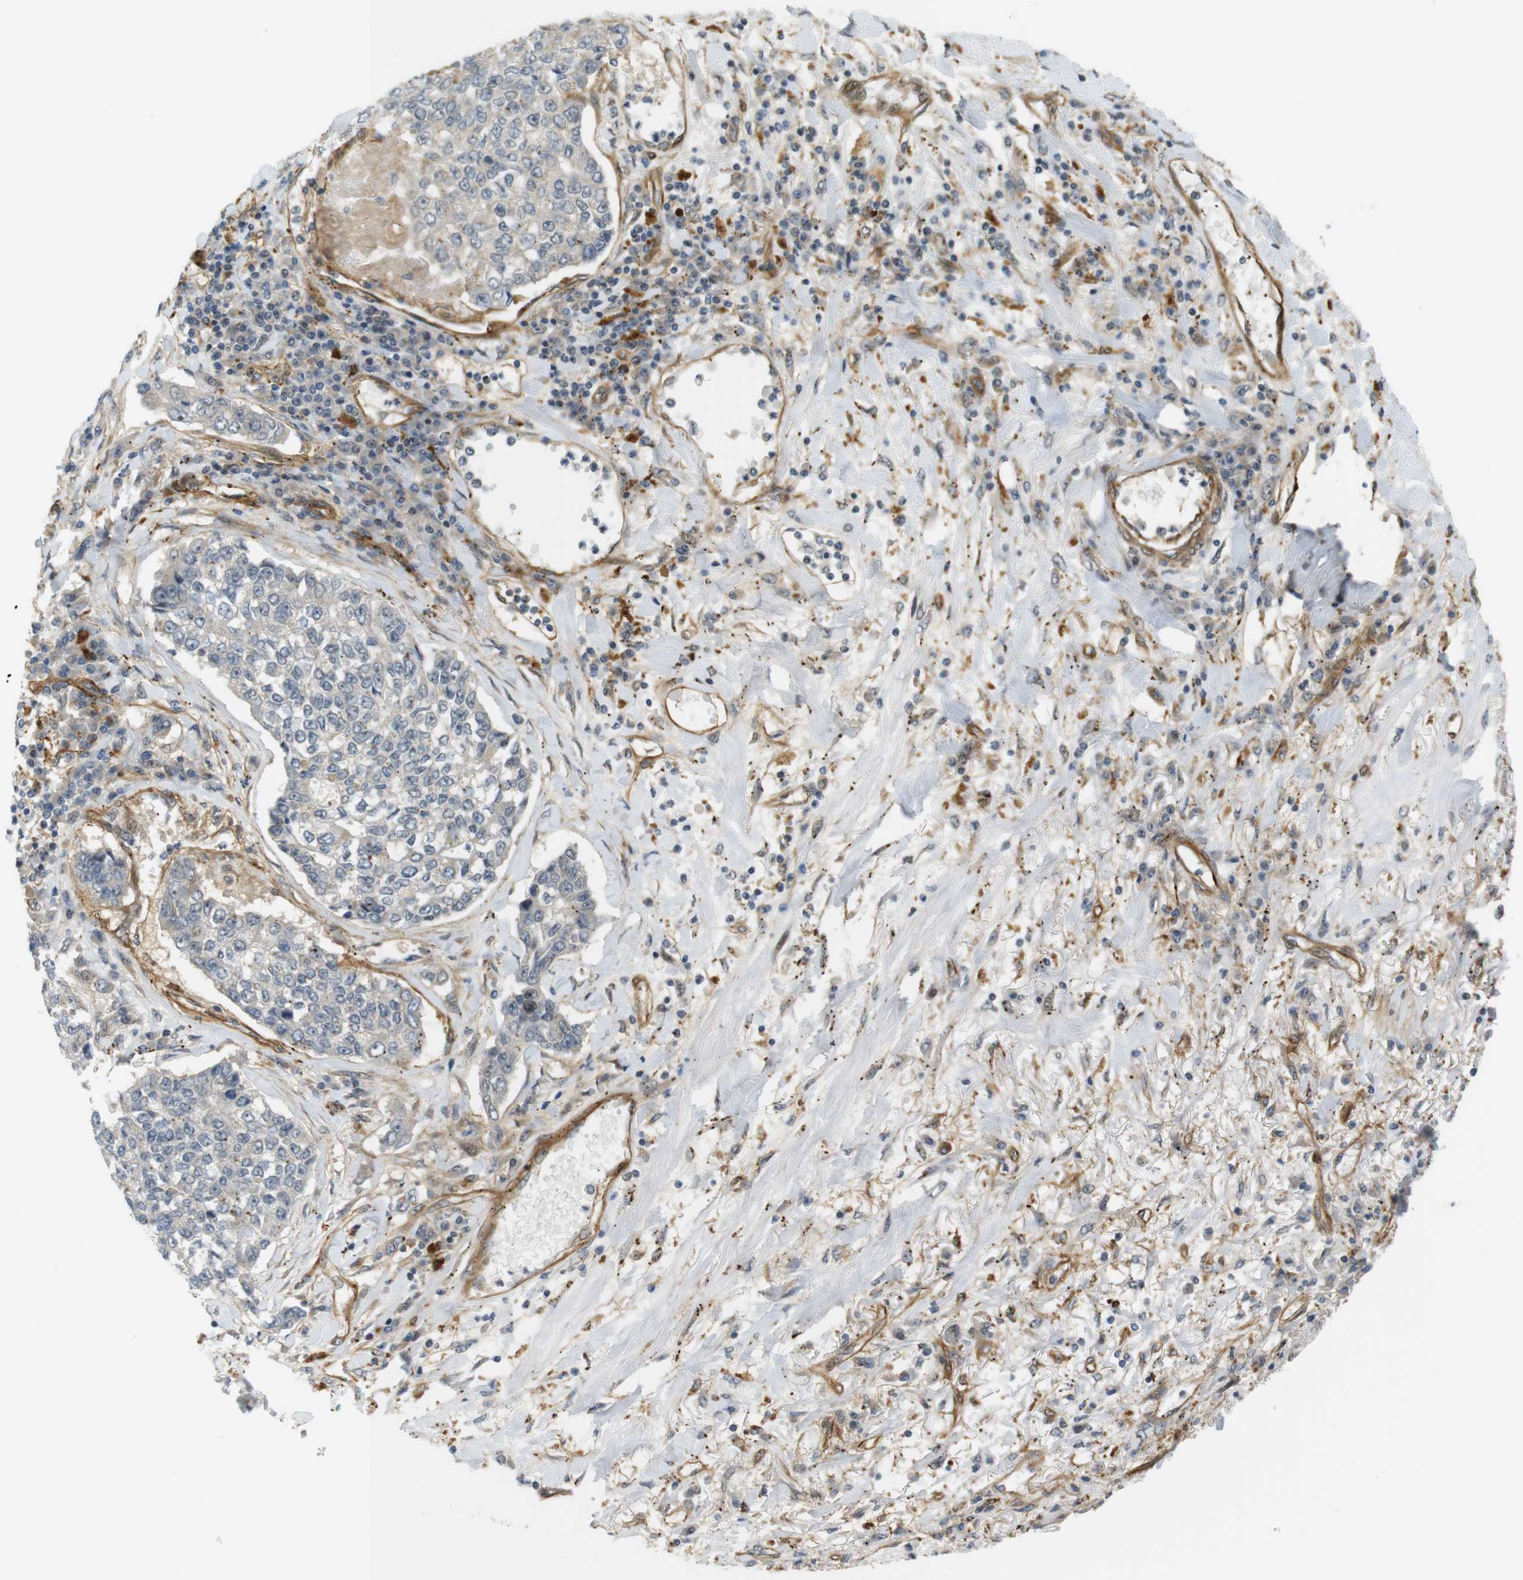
{"staining": {"intensity": "negative", "quantity": "none", "location": "none"}, "tissue": "lung cancer", "cell_type": "Tumor cells", "image_type": "cancer", "snomed": [{"axis": "morphology", "description": "Adenocarcinoma, NOS"}, {"axis": "topography", "description": "Lung"}], "caption": "This is a image of immunohistochemistry (IHC) staining of lung adenocarcinoma, which shows no expression in tumor cells.", "gene": "TSPAN9", "patient": {"sex": "male", "age": 49}}